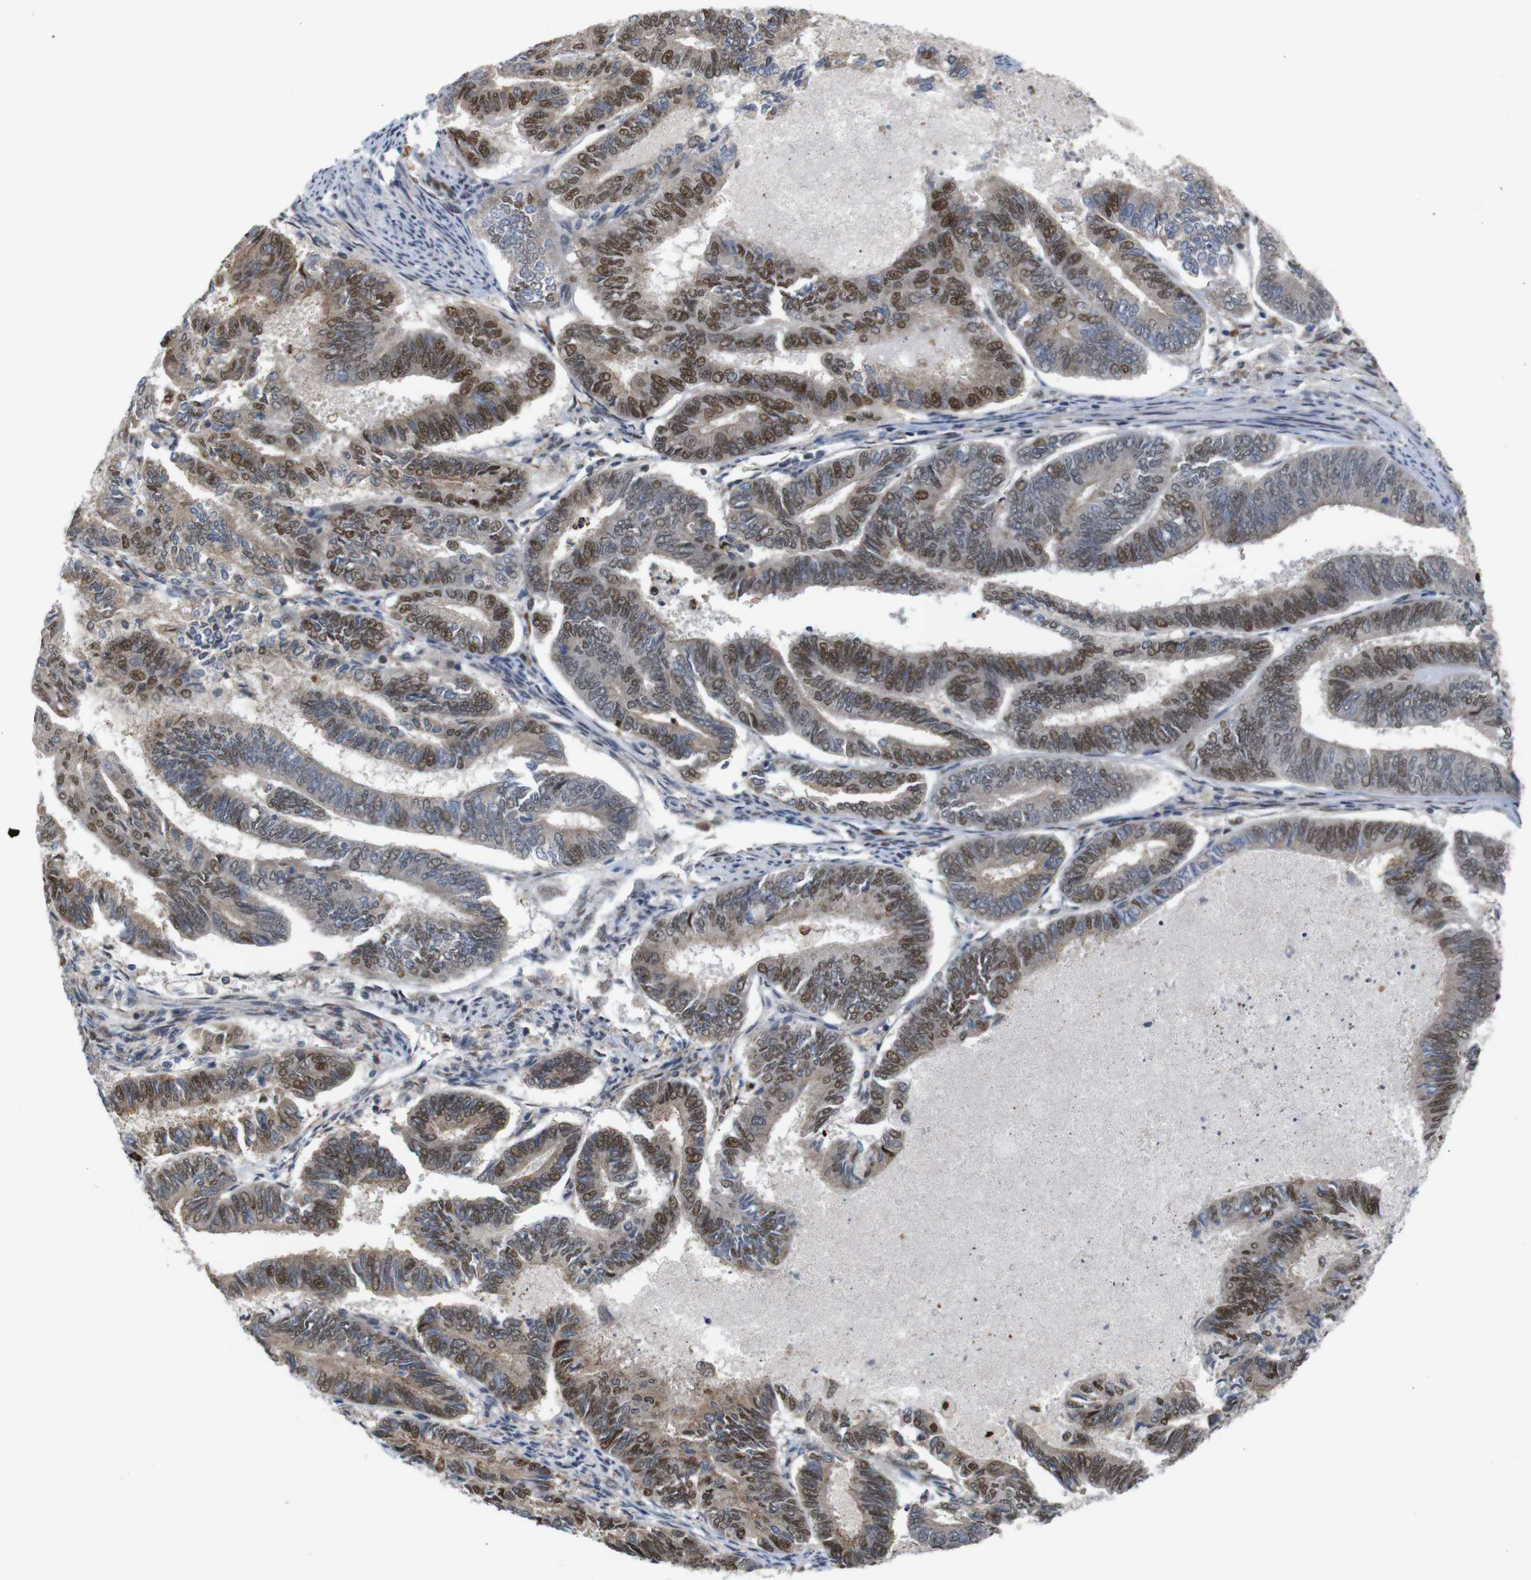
{"staining": {"intensity": "moderate", "quantity": ">75%", "location": "cytoplasmic/membranous,nuclear"}, "tissue": "endometrial cancer", "cell_type": "Tumor cells", "image_type": "cancer", "snomed": [{"axis": "morphology", "description": "Adenocarcinoma, NOS"}, {"axis": "topography", "description": "Endometrium"}], "caption": "Adenocarcinoma (endometrial) stained with a protein marker displays moderate staining in tumor cells.", "gene": "PTPN1", "patient": {"sex": "female", "age": 86}}